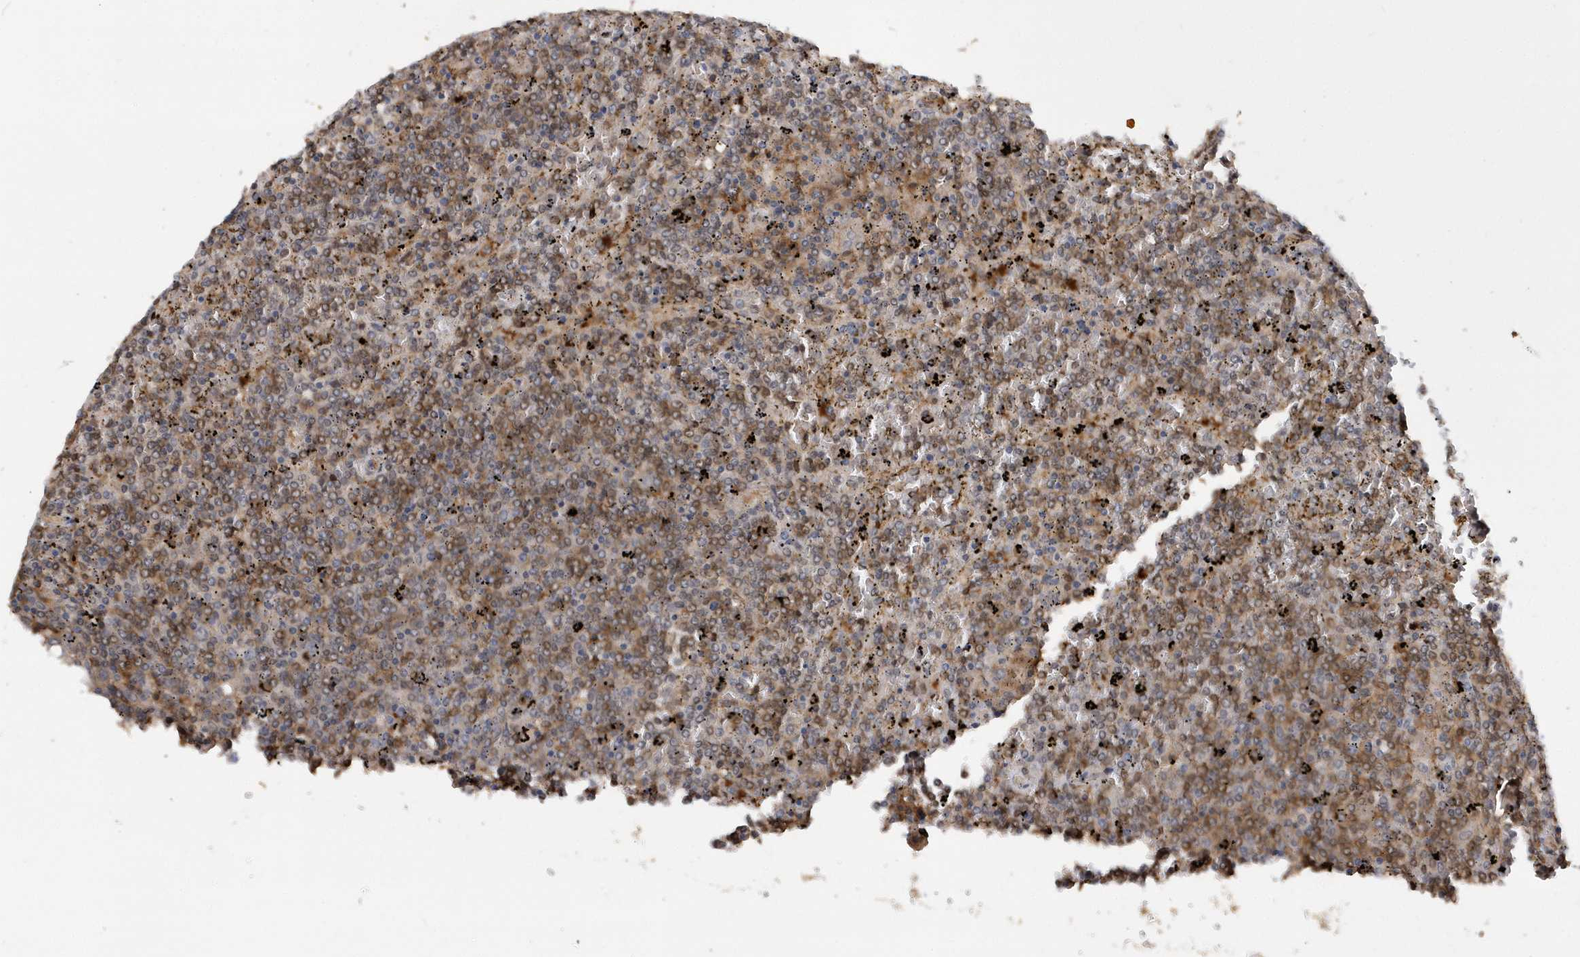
{"staining": {"intensity": "moderate", "quantity": "25%-75%", "location": "cytoplasmic/membranous"}, "tissue": "lymphoma", "cell_type": "Tumor cells", "image_type": "cancer", "snomed": [{"axis": "morphology", "description": "Malignant lymphoma, non-Hodgkin's type, Low grade"}, {"axis": "topography", "description": "Spleen"}], "caption": "Malignant lymphoma, non-Hodgkin's type (low-grade) stained for a protein (brown) shows moderate cytoplasmic/membranous positive positivity in about 25%-75% of tumor cells.", "gene": "RPE", "patient": {"sex": "female", "age": 19}}